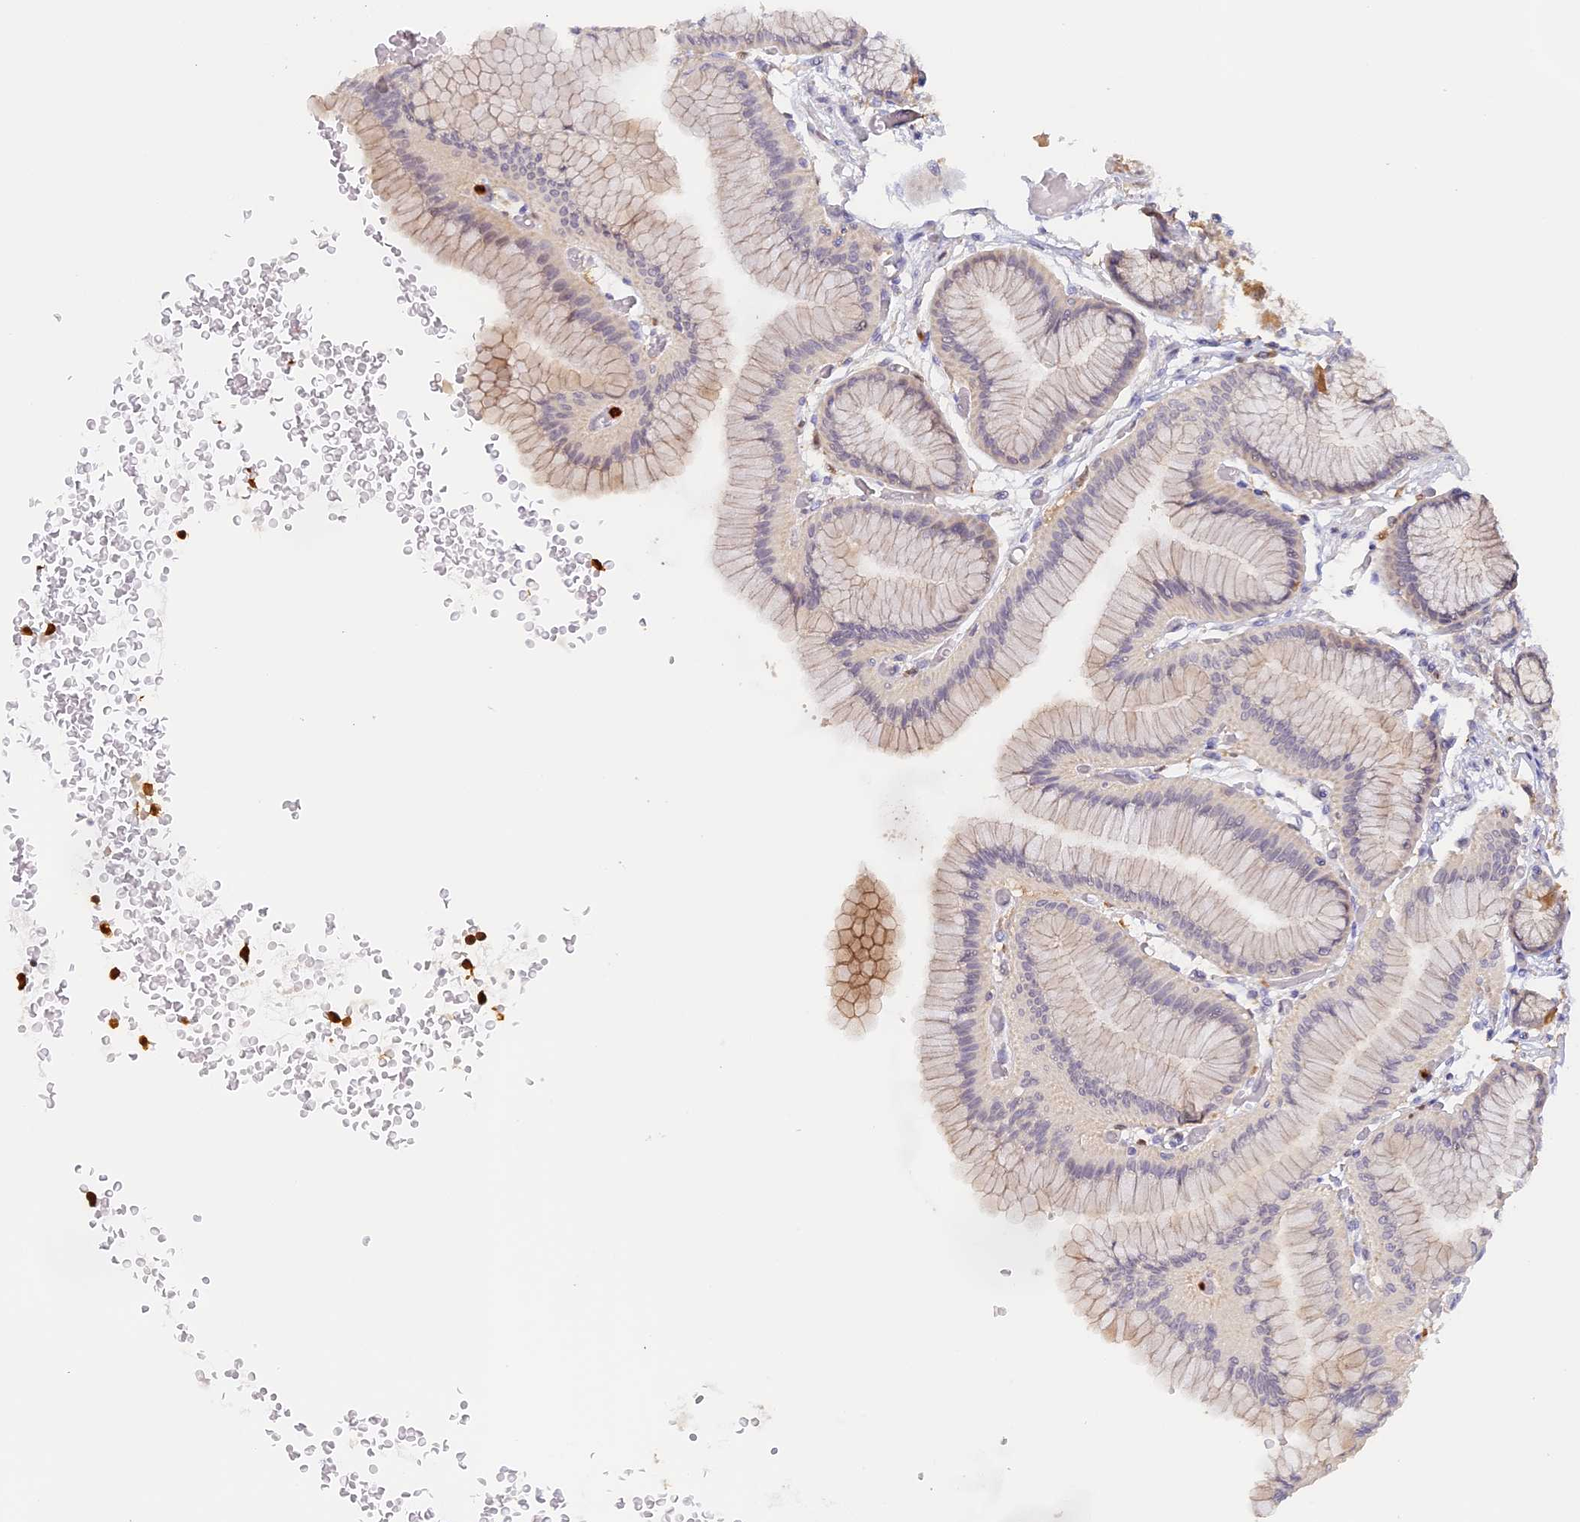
{"staining": {"intensity": "weak", "quantity": "25%-75%", "location": "cytoplasmic/membranous"}, "tissue": "stomach", "cell_type": "Glandular cells", "image_type": "normal", "snomed": [{"axis": "morphology", "description": "Normal tissue, NOS"}, {"axis": "morphology", "description": "Adenocarcinoma, NOS"}, {"axis": "morphology", "description": "Adenocarcinoma, High grade"}, {"axis": "topography", "description": "Stomach, upper"}, {"axis": "topography", "description": "Stomach"}], "caption": "Immunohistochemical staining of benign stomach shows low levels of weak cytoplasmic/membranous staining in approximately 25%-75% of glandular cells.", "gene": "NCF4", "patient": {"sex": "female", "age": 65}}